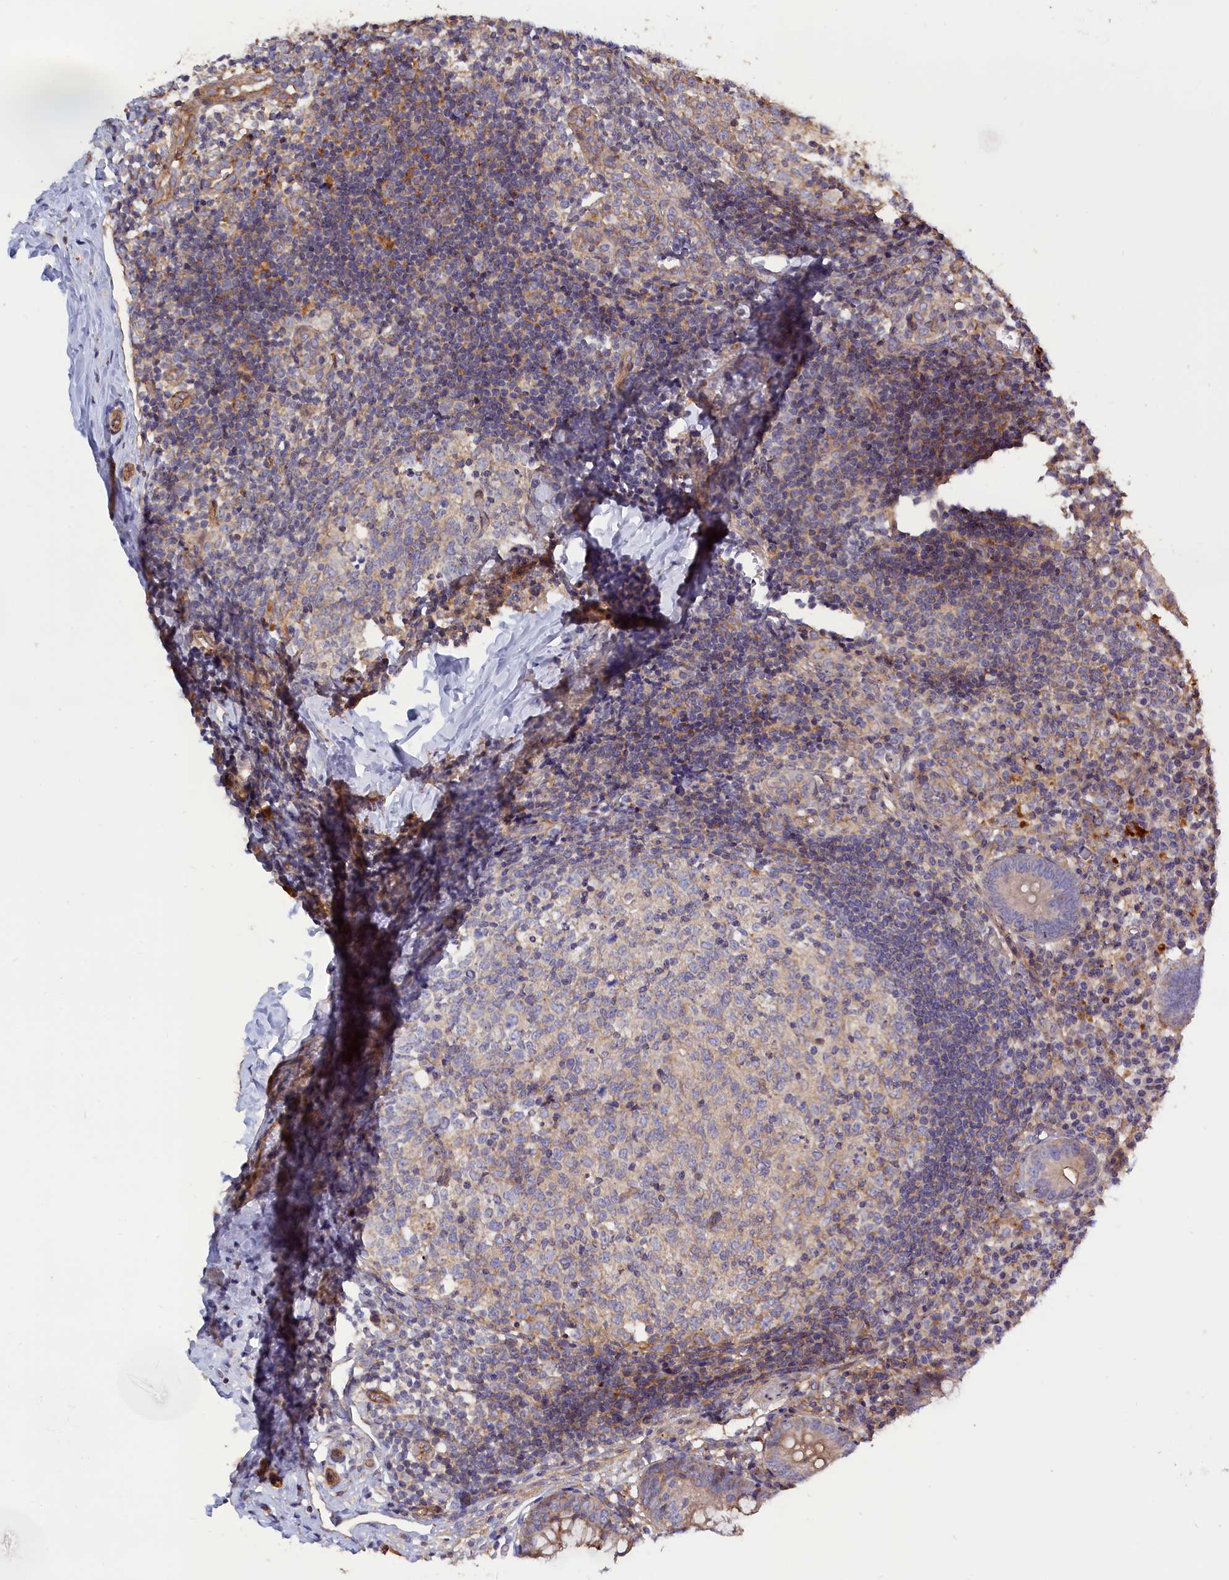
{"staining": {"intensity": "moderate", "quantity": "25%-75%", "location": "cytoplasmic/membranous"}, "tissue": "appendix", "cell_type": "Glandular cells", "image_type": "normal", "snomed": [{"axis": "morphology", "description": "Normal tissue, NOS"}, {"axis": "topography", "description": "Appendix"}], "caption": "Protein expression analysis of benign appendix shows moderate cytoplasmic/membranous positivity in approximately 25%-75% of glandular cells.", "gene": "ANKRD27", "patient": {"sex": "male", "age": 8}}